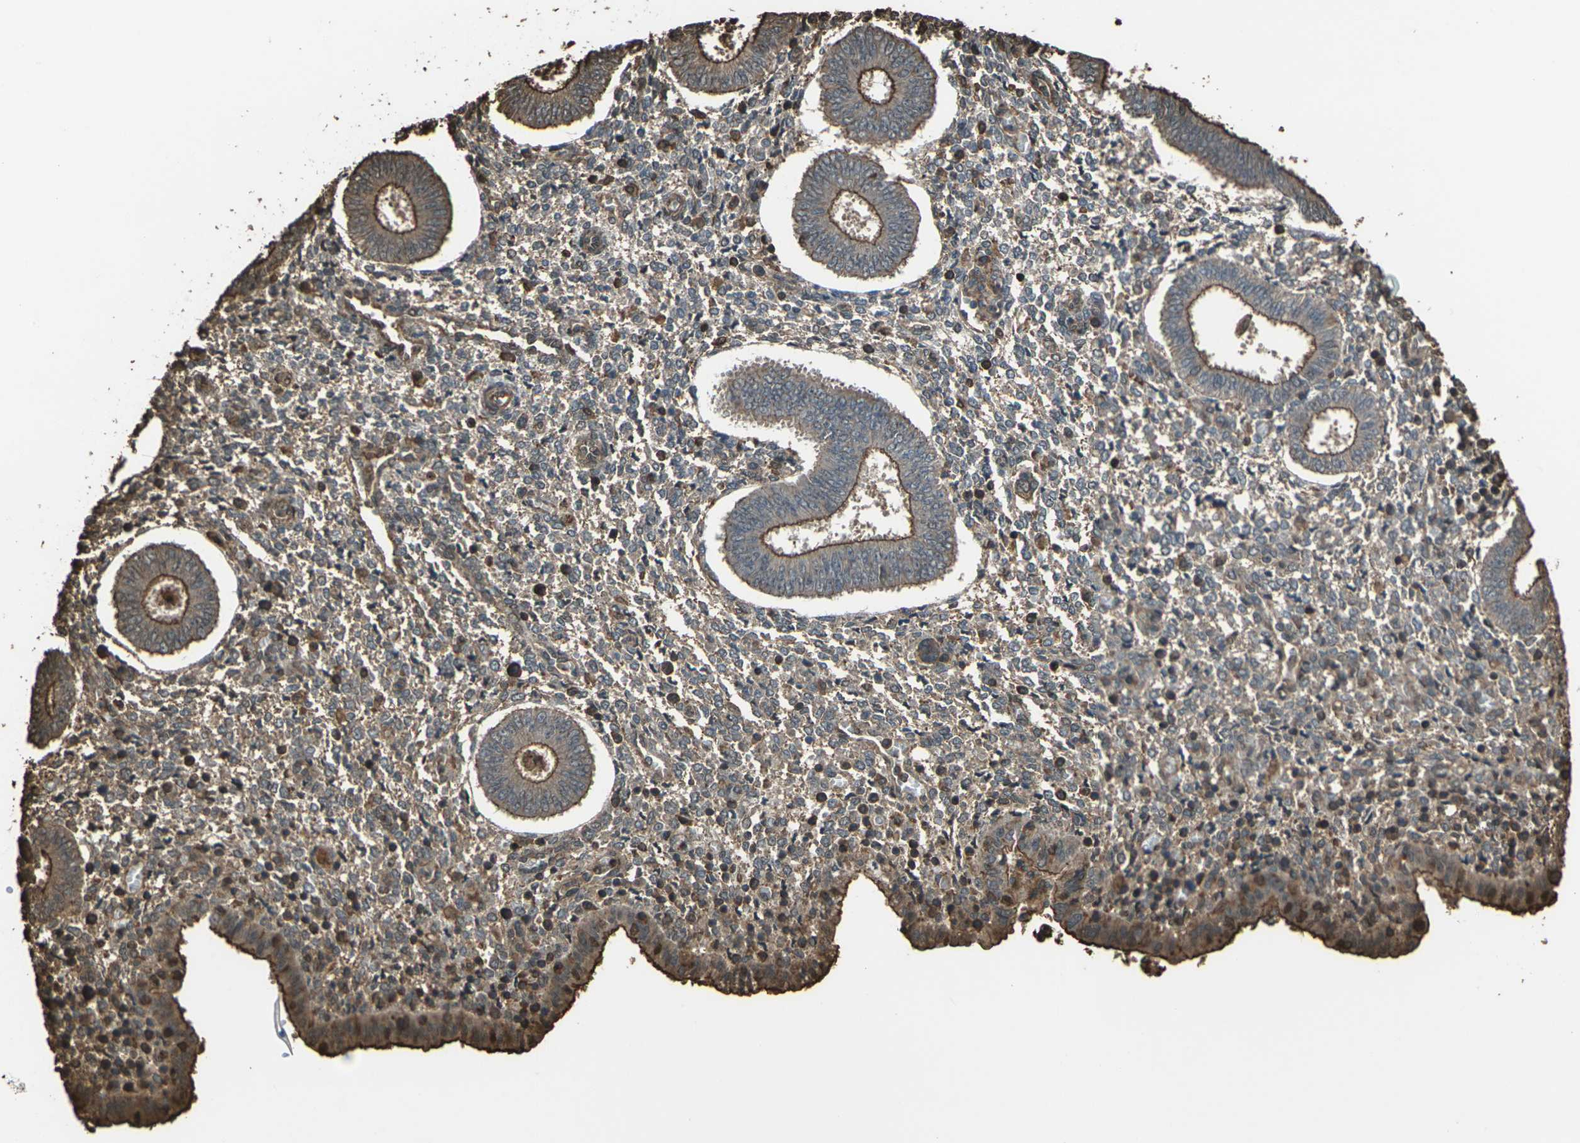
{"staining": {"intensity": "weak", "quantity": "25%-75%", "location": "cytoplasmic/membranous"}, "tissue": "endometrium", "cell_type": "Cells in endometrial stroma", "image_type": "normal", "snomed": [{"axis": "morphology", "description": "Normal tissue, NOS"}, {"axis": "topography", "description": "Endometrium"}], "caption": "Cells in endometrial stroma display low levels of weak cytoplasmic/membranous staining in about 25%-75% of cells in benign endometrium. Using DAB (3,3'-diaminobenzidine) (brown) and hematoxylin (blue) stains, captured at high magnification using brightfield microscopy.", "gene": "DHPS", "patient": {"sex": "female", "age": 35}}